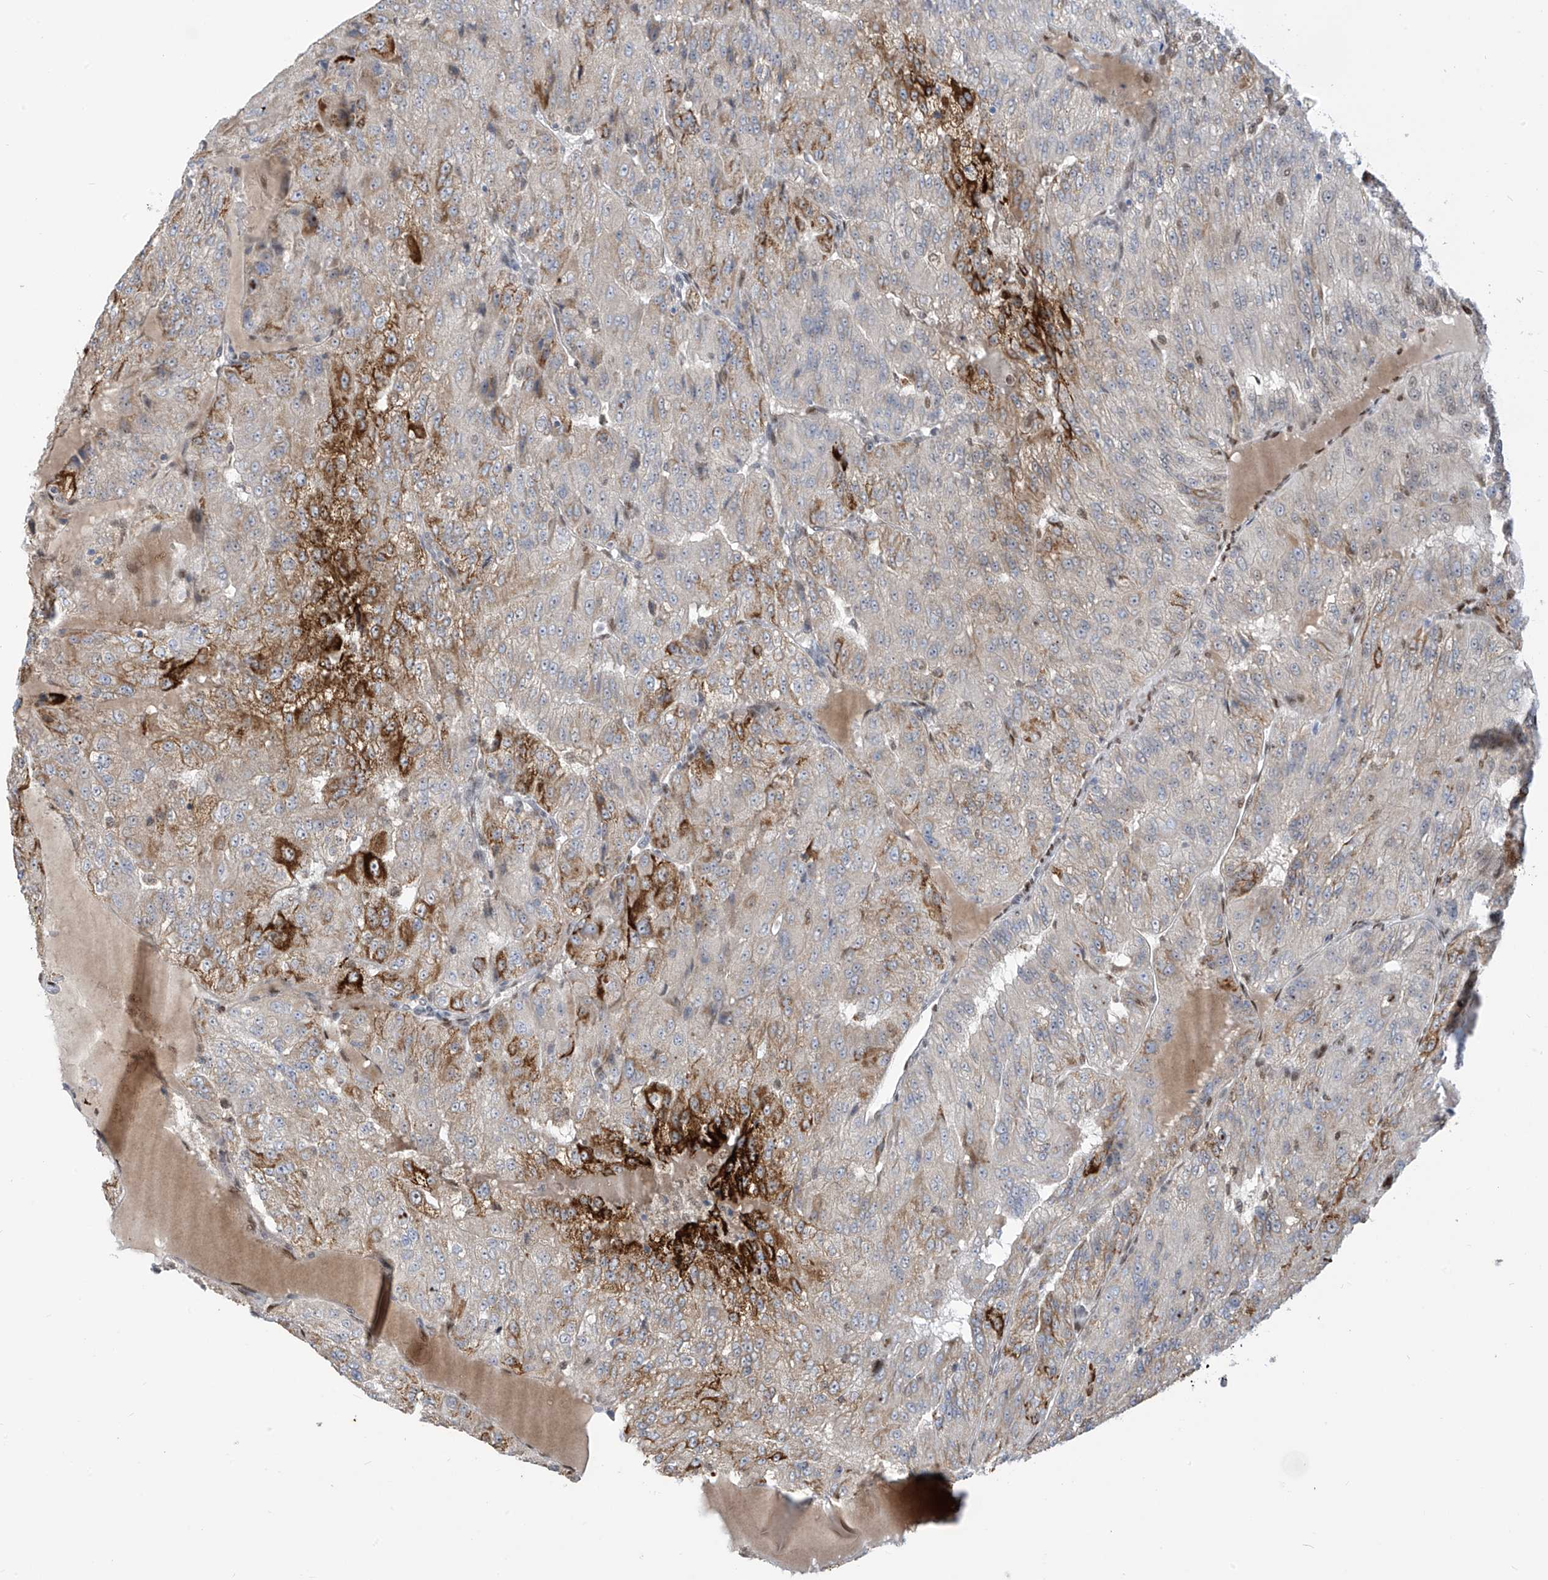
{"staining": {"intensity": "strong", "quantity": "<25%", "location": "cytoplasmic/membranous"}, "tissue": "renal cancer", "cell_type": "Tumor cells", "image_type": "cancer", "snomed": [{"axis": "morphology", "description": "Adenocarcinoma, NOS"}, {"axis": "topography", "description": "Kidney"}], "caption": "Protein expression analysis of human adenocarcinoma (renal) reveals strong cytoplasmic/membranous positivity in approximately <25% of tumor cells.", "gene": "PM20D2", "patient": {"sex": "female", "age": 63}}